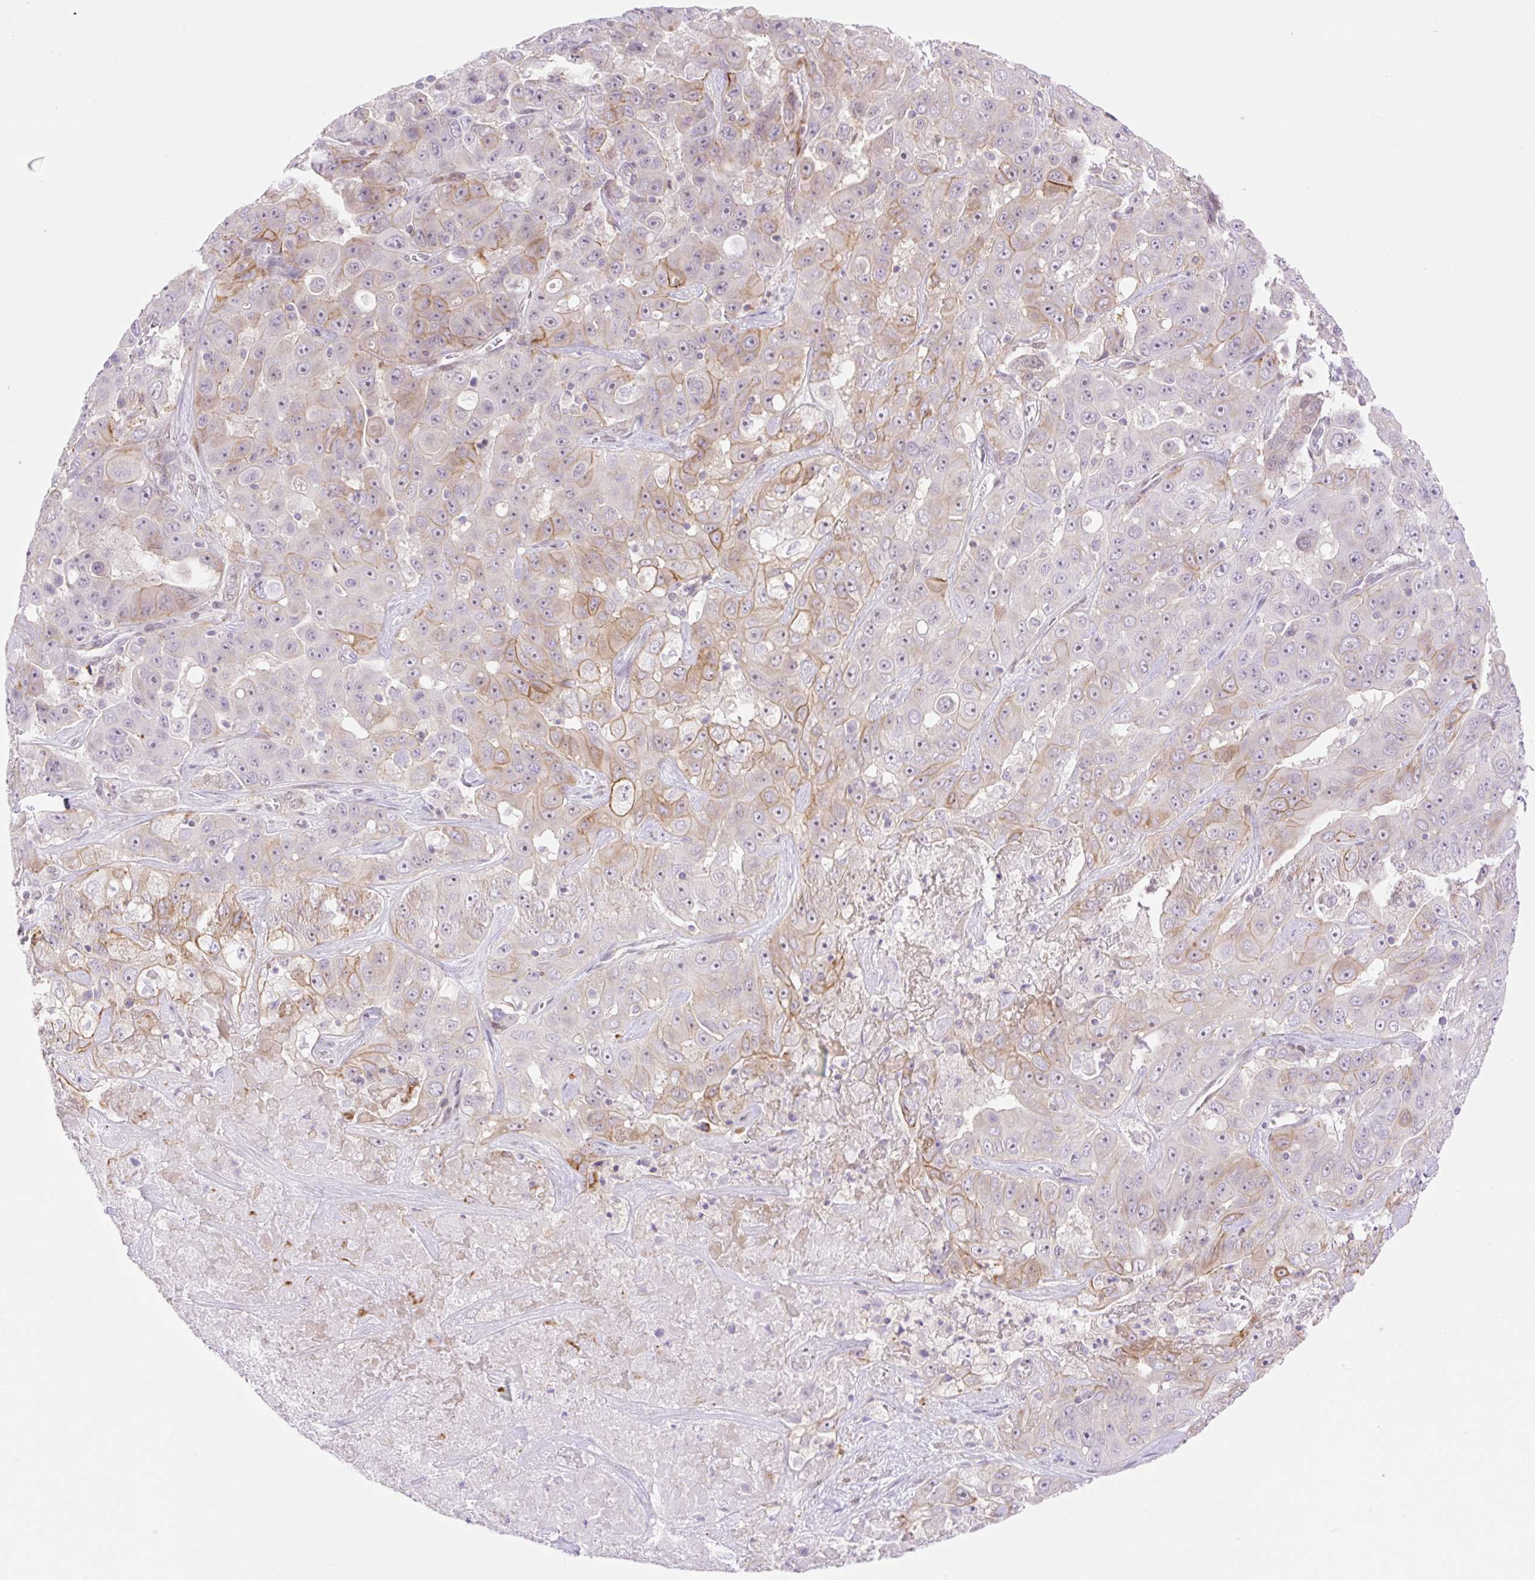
{"staining": {"intensity": "weak", "quantity": "25%-75%", "location": "cytoplasmic/membranous"}, "tissue": "liver cancer", "cell_type": "Tumor cells", "image_type": "cancer", "snomed": [{"axis": "morphology", "description": "Cholangiocarcinoma"}, {"axis": "topography", "description": "Liver"}], "caption": "The image displays a brown stain indicating the presence of a protein in the cytoplasmic/membranous of tumor cells in cholangiocarcinoma (liver). Nuclei are stained in blue.", "gene": "ZFP41", "patient": {"sex": "female", "age": 52}}